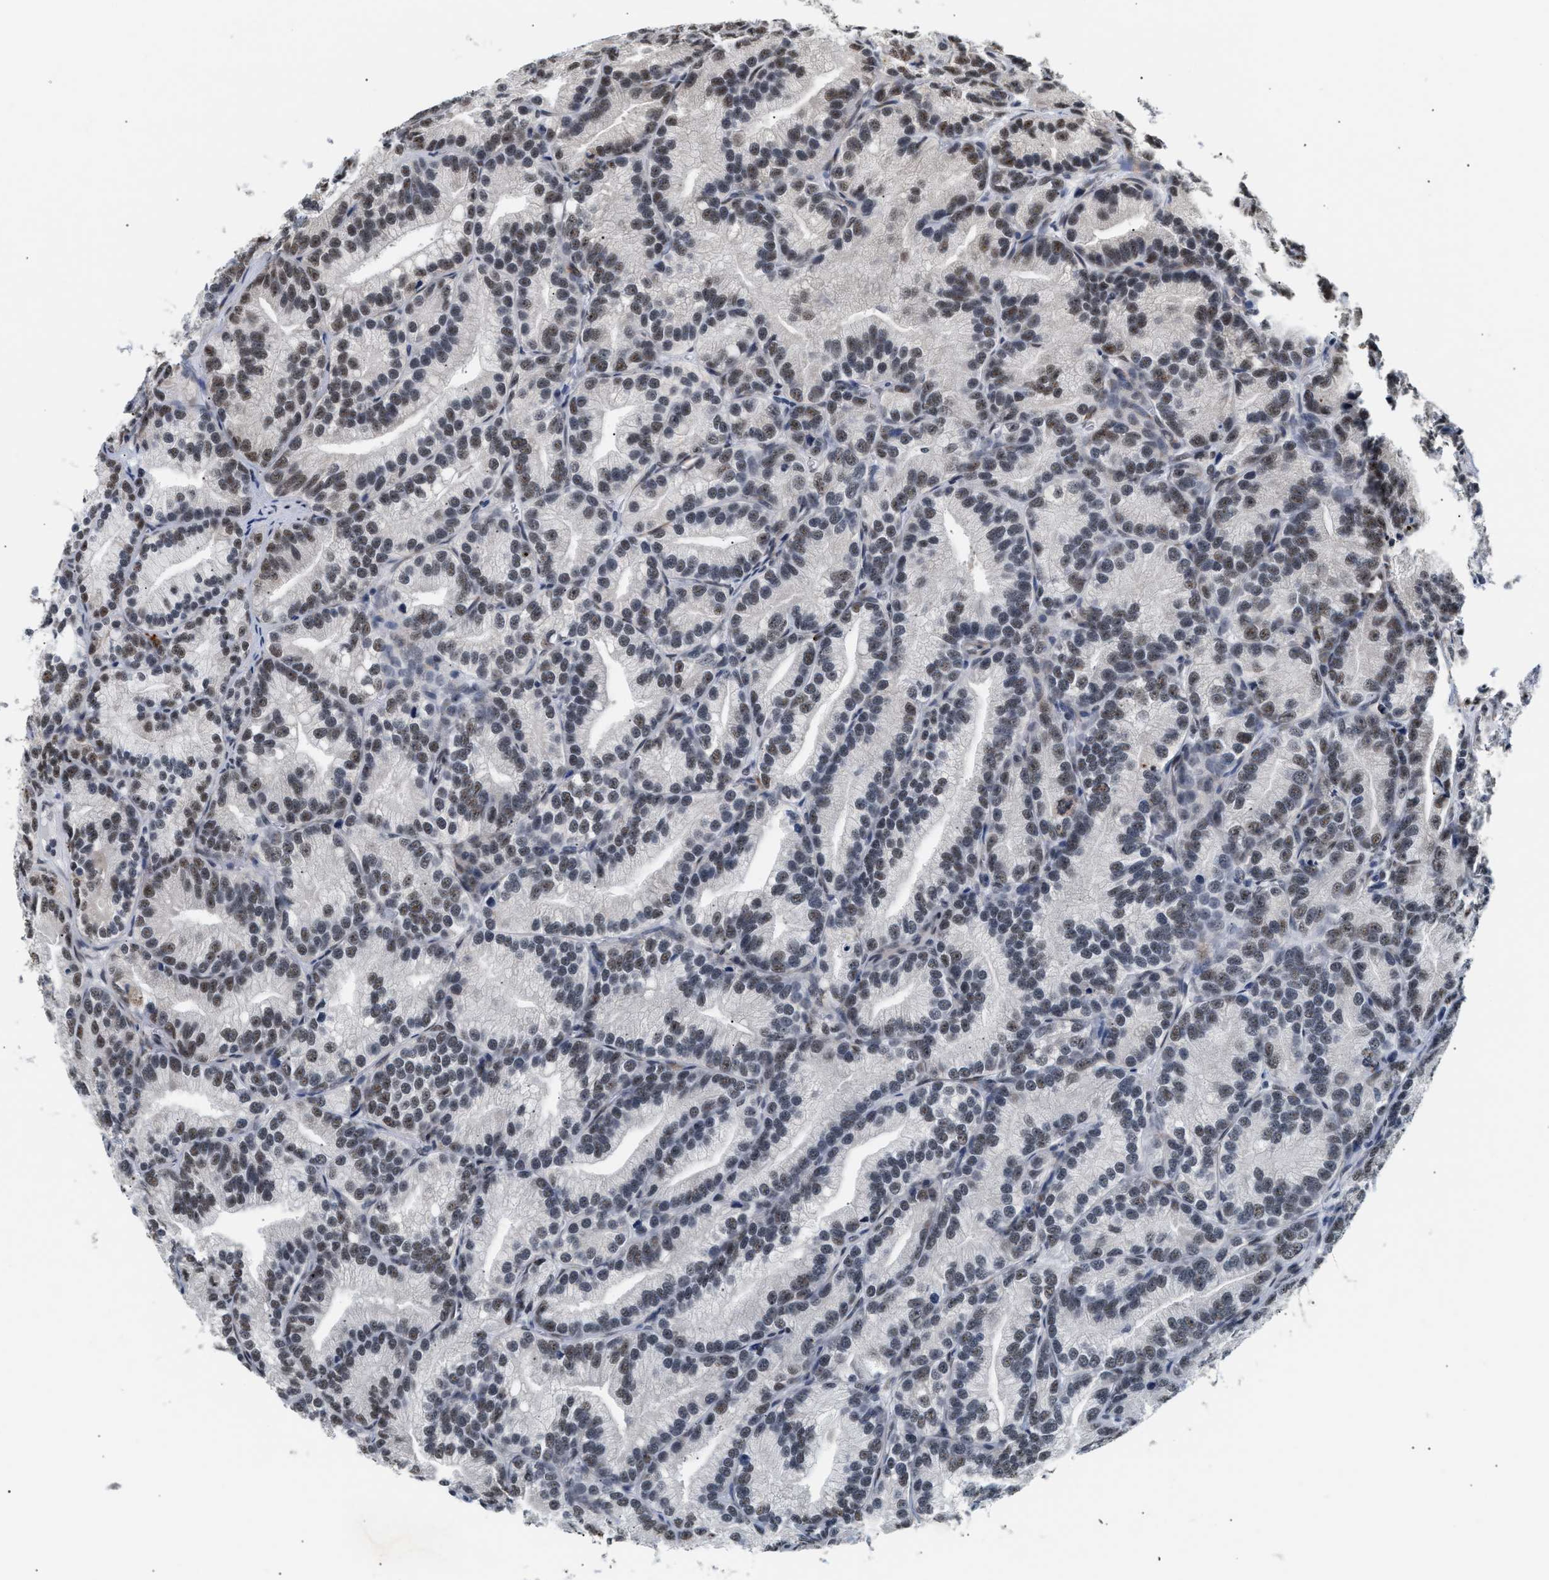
{"staining": {"intensity": "weak", "quantity": "25%-75%", "location": "nuclear"}, "tissue": "prostate cancer", "cell_type": "Tumor cells", "image_type": "cancer", "snomed": [{"axis": "morphology", "description": "Adenocarcinoma, Low grade"}, {"axis": "topography", "description": "Prostate"}], "caption": "A photomicrograph of human prostate cancer stained for a protein reveals weak nuclear brown staining in tumor cells.", "gene": "THOC1", "patient": {"sex": "male", "age": 89}}